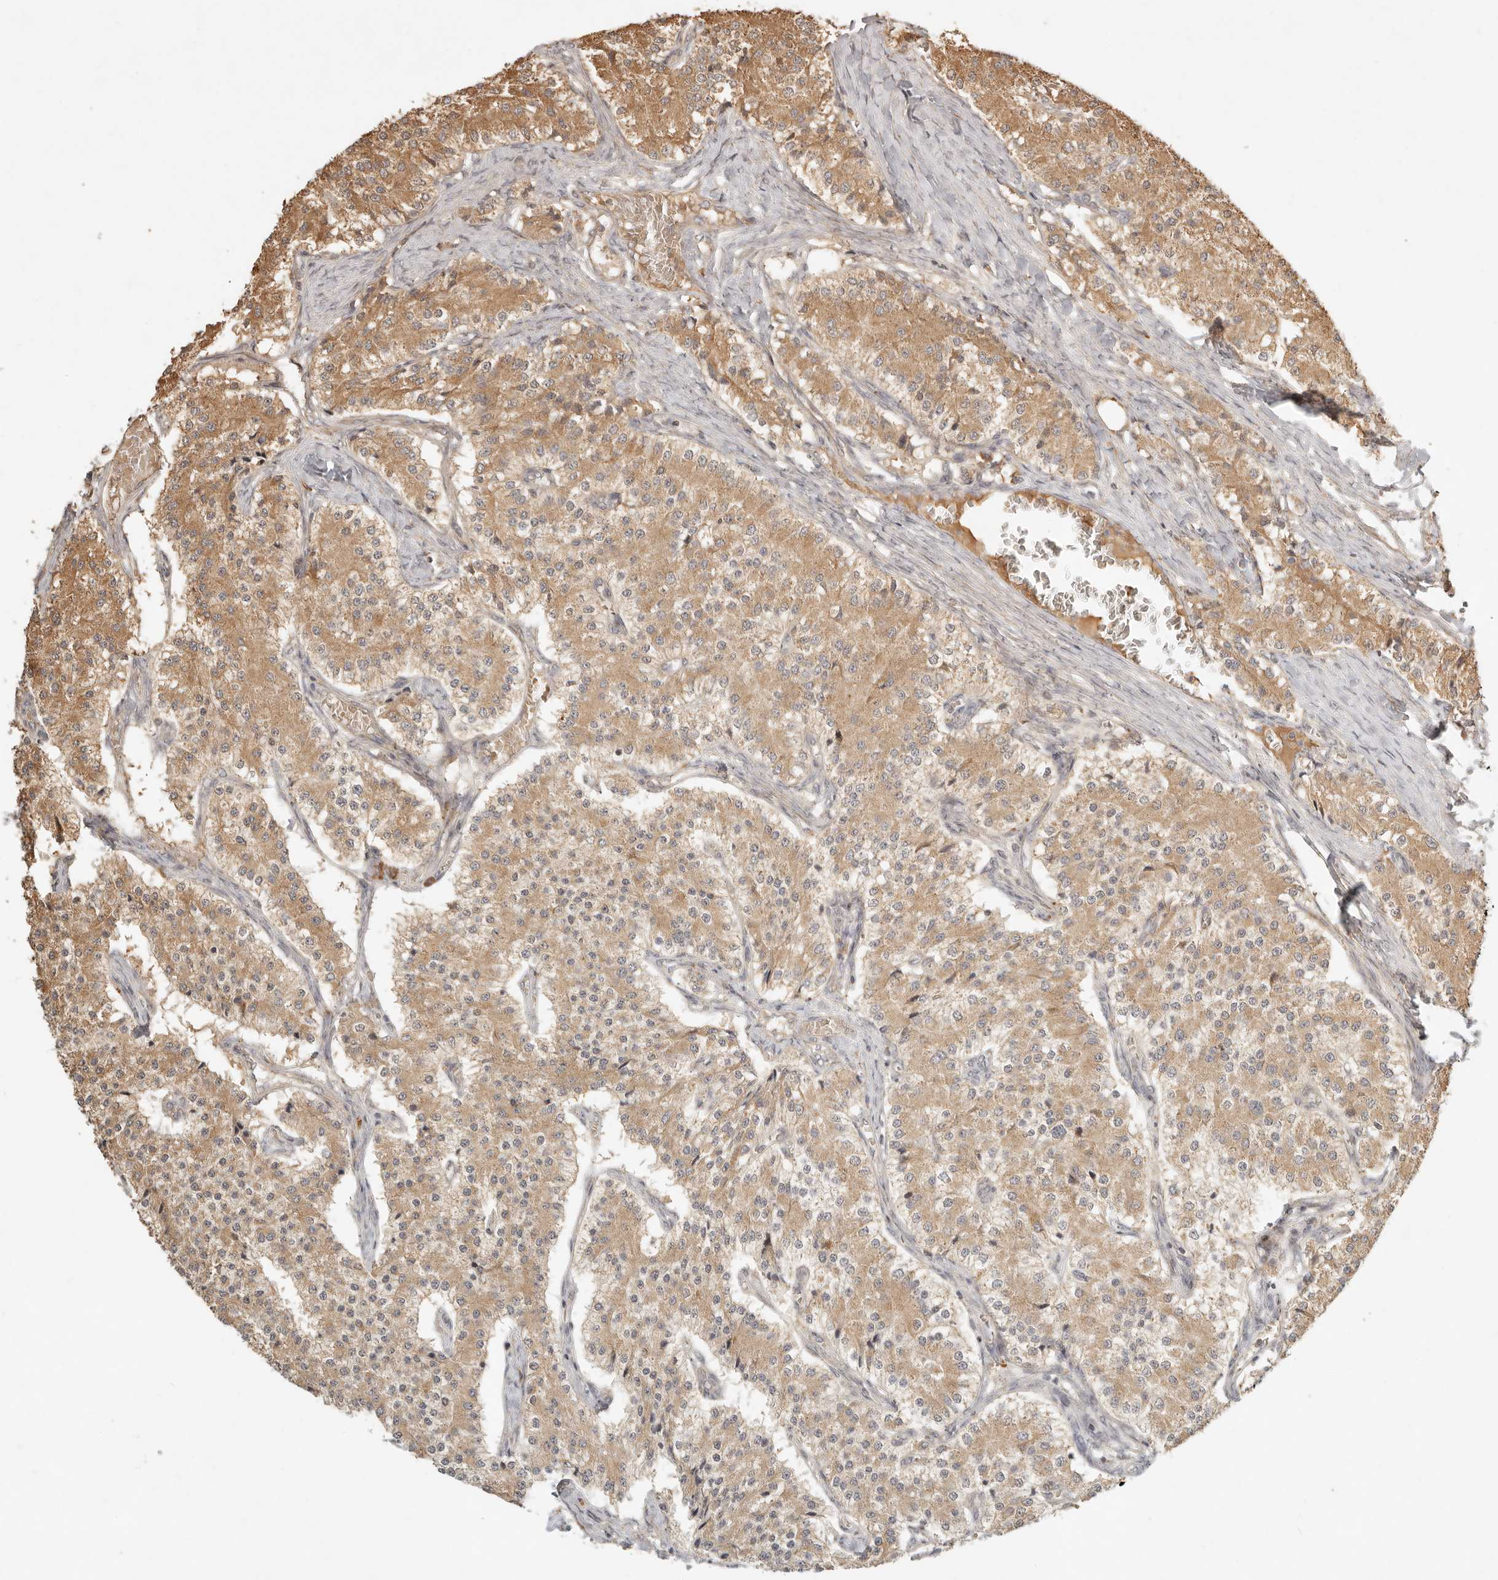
{"staining": {"intensity": "moderate", "quantity": ">75%", "location": "cytoplasmic/membranous"}, "tissue": "carcinoid", "cell_type": "Tumor cells", "image_type": "cancer", "snomed": [{"axis": "morphology", "description": "Carcinoid, malignant, NOS"}, {"axis": "topography", "description": "Colon"}], "caption": "There is medium levels of moderate cytoplasmic/membranous positivity in tumor cells of carcinoid, as demonstrated by immunohistochemical staining (brown color).", "gene": "CLEC4C", "patient": {"sex": "female", "age": 52}}